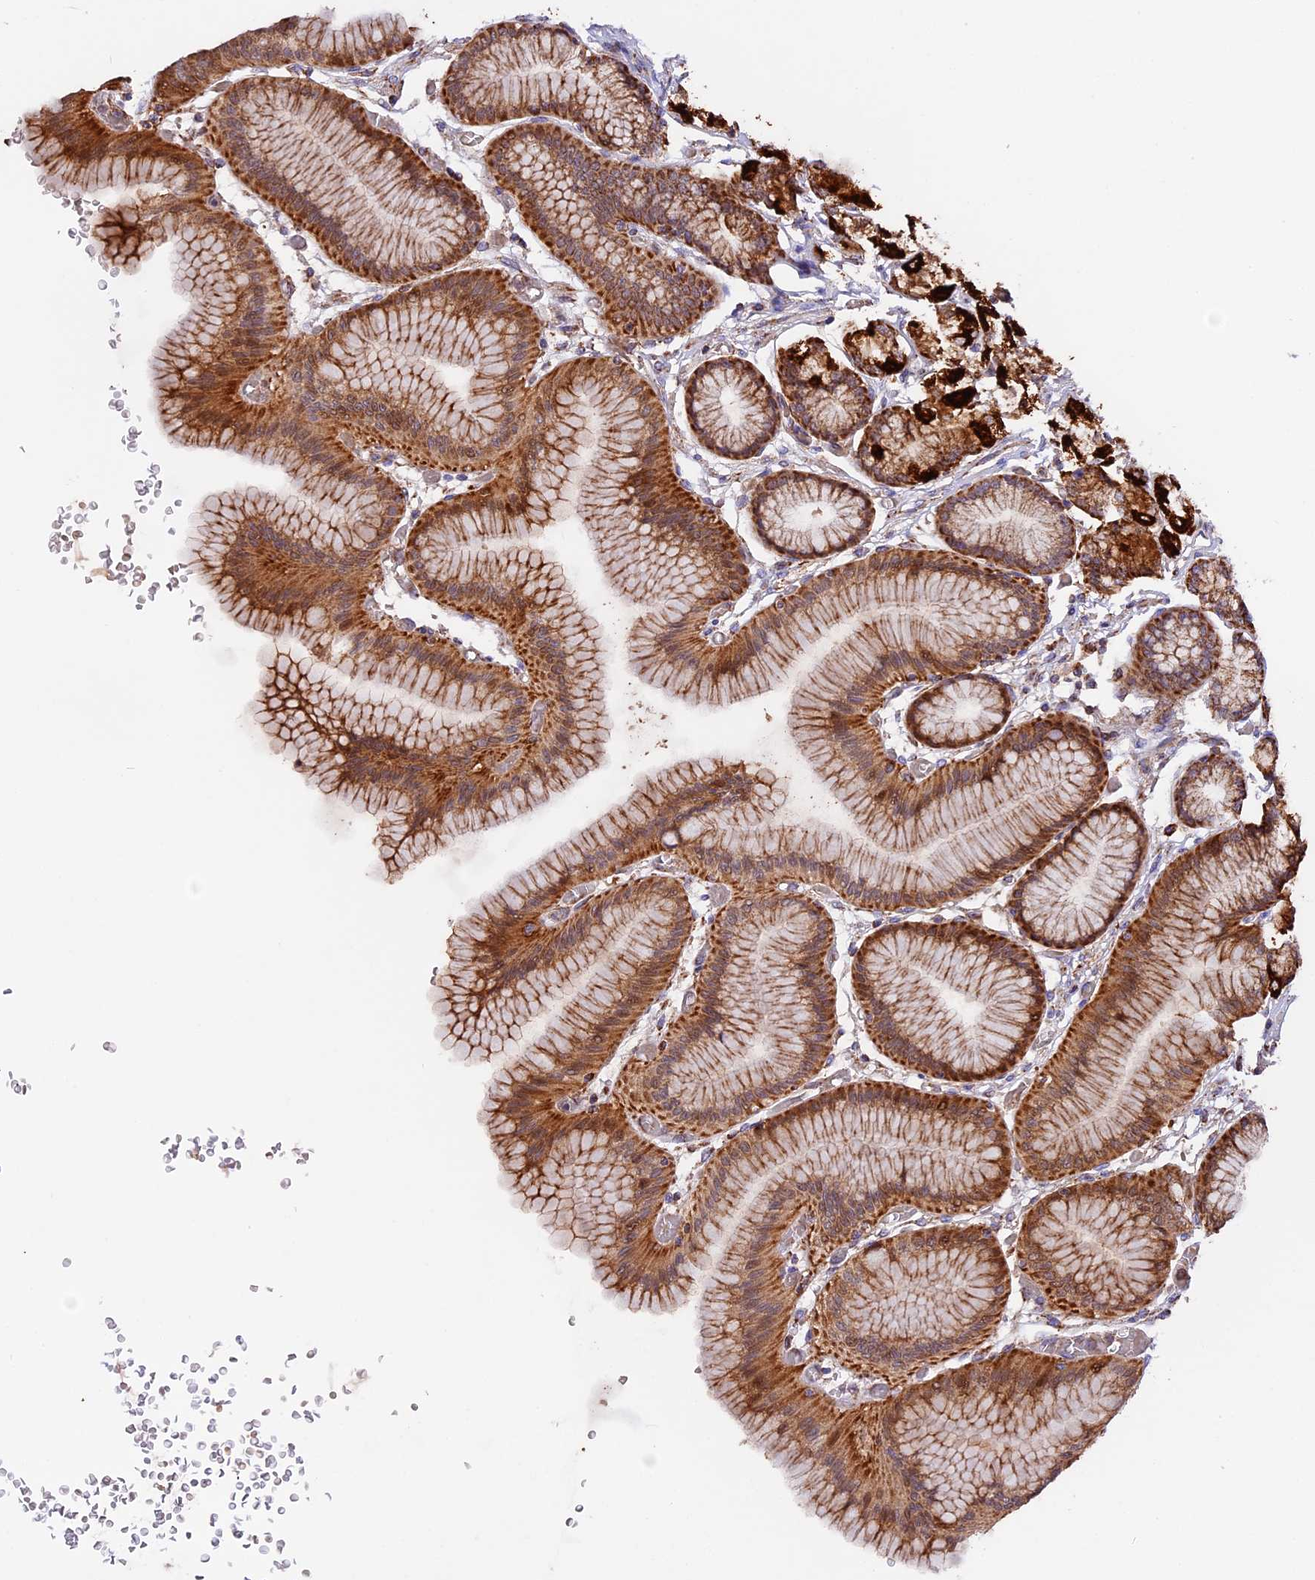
{"staining": {"intensity": "strong", "quantity": ">75%", "location": "cytoplasmic/membranous"}, "tissue": "stomach", "cell_type": "Glandular cells", "image_type": "normal", "snomed": [{"axis": "morphology", "description": "Normal tissue, NOS"}, {"axis": "morphology", "description": "Adenocarcinoma, NOS"}, {"axis": "morphology", "description": "Adenocarcinoma, High grade"}, {"axis": "topography", "description": "Stomach, upper"}, {"axis": "topography", "description": "Stomach"}], "caption": "The immunohistochemical stain shows strong cytoplasmic/membranous staining in glandular cells of unremarkable stomach.", "gene": "NDUFA8", "patient": {"sex": "female", "age": 65}}